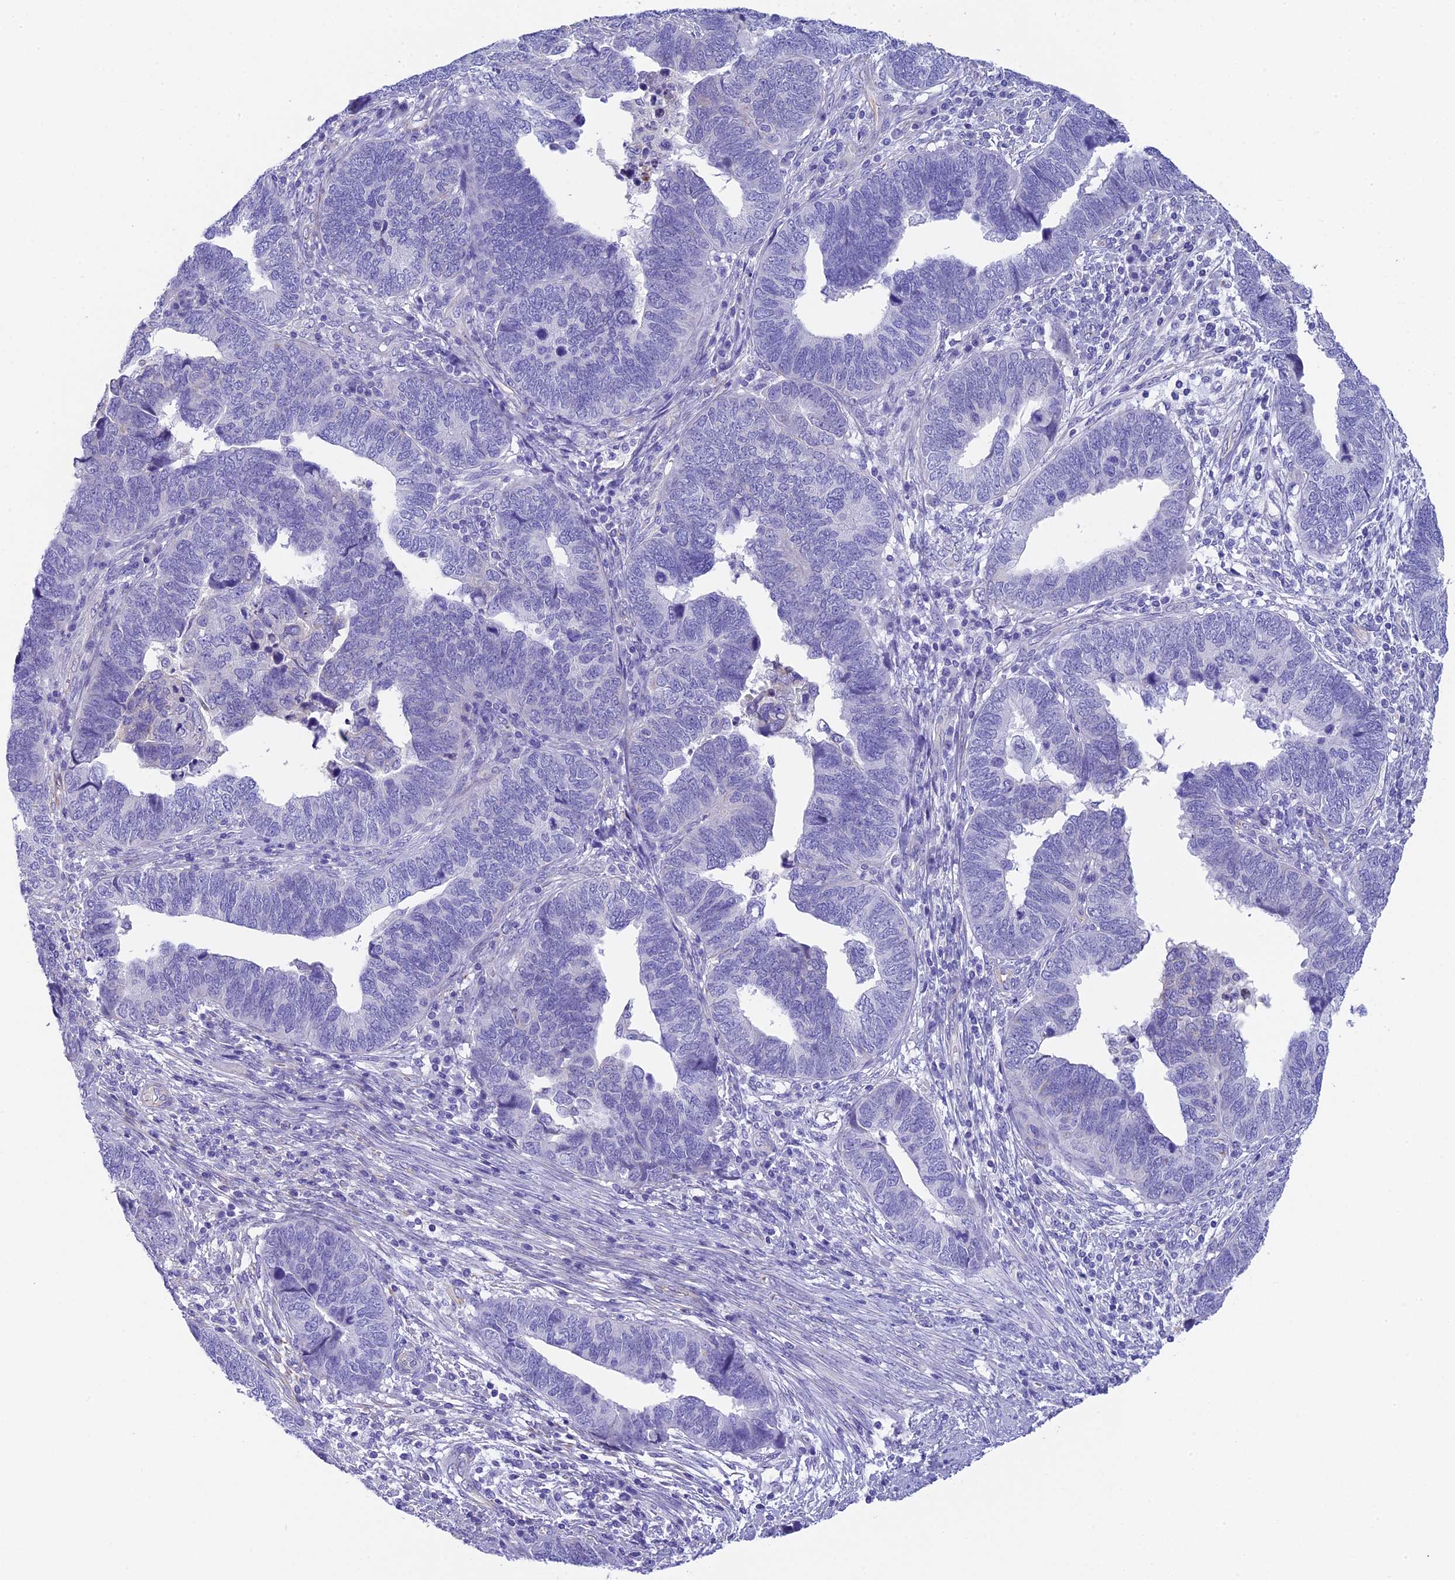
{"staining": {"intensity": "negative", "quantity": "none", "location": "none"}, "tissue": "endometrial cancer", "cell_type": "Tumor cells", "image_type": "cancer", "snomed": [{"axis": "morphology", "description": "Adenocarcinoma, NOS"}, {"axis": "topography", "description": "Endometrium"}], "caption": "There is no significant expression in tumor cells of endometrial cancer.", "gene": "TACSTD2", "patient": {"sex": "female", "age": 79}}